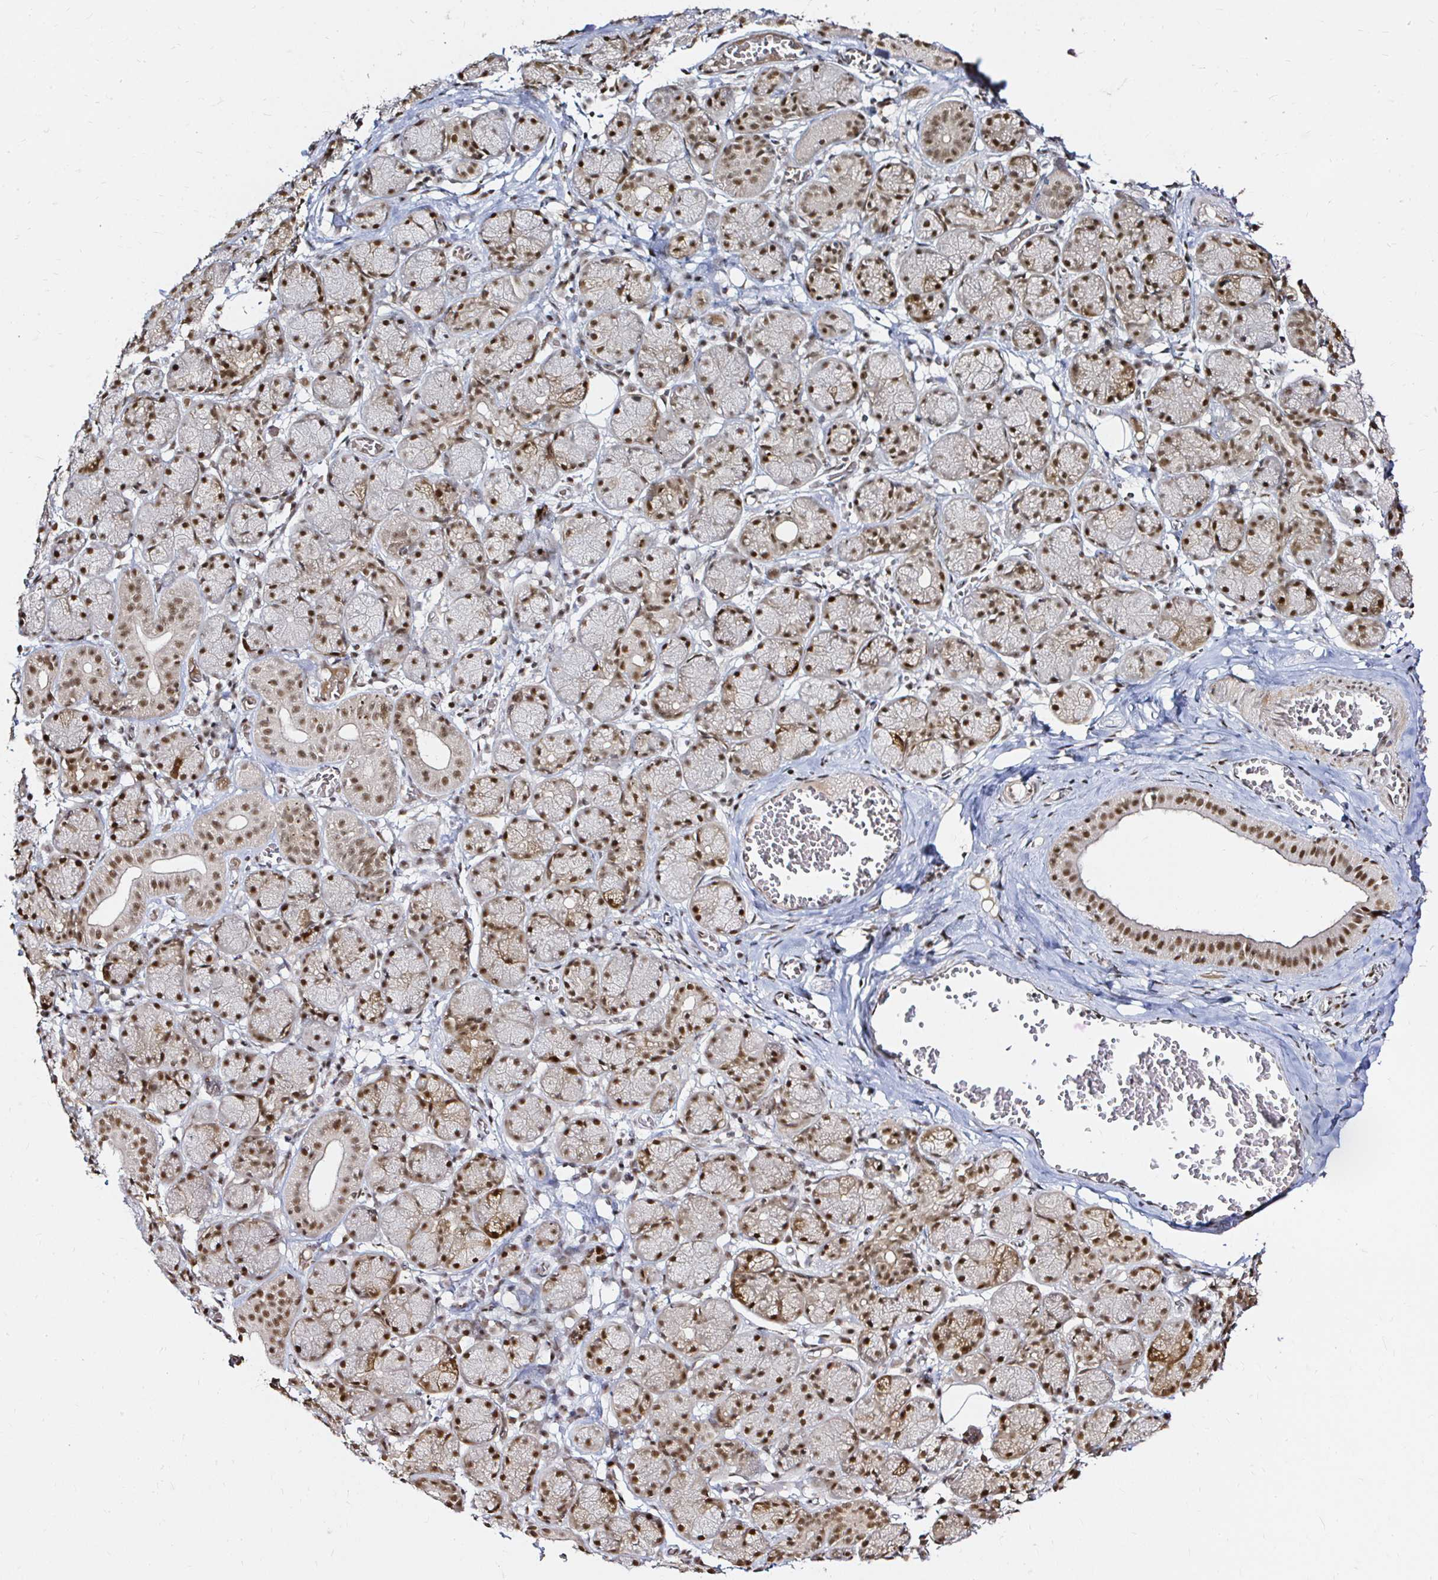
{"staining": {"intensity": "moderate", "quantity": ">75%", "location": "nuclear"}, "tissue": "salivary gland", "cell_type": "Glandular cells", "image_type": "normal", "snomed": [{"axis": "morphology", "description": "Normal tissue, NOS"}, {"axis": "topography", "description": "Salivary gland"}], "caption": "Moderate nuclear protein staining is present in approximately >75% of glandular cells in salivary gland.", "gene": "SNRPC", "patient": {"sex": "female", "age": 24}}